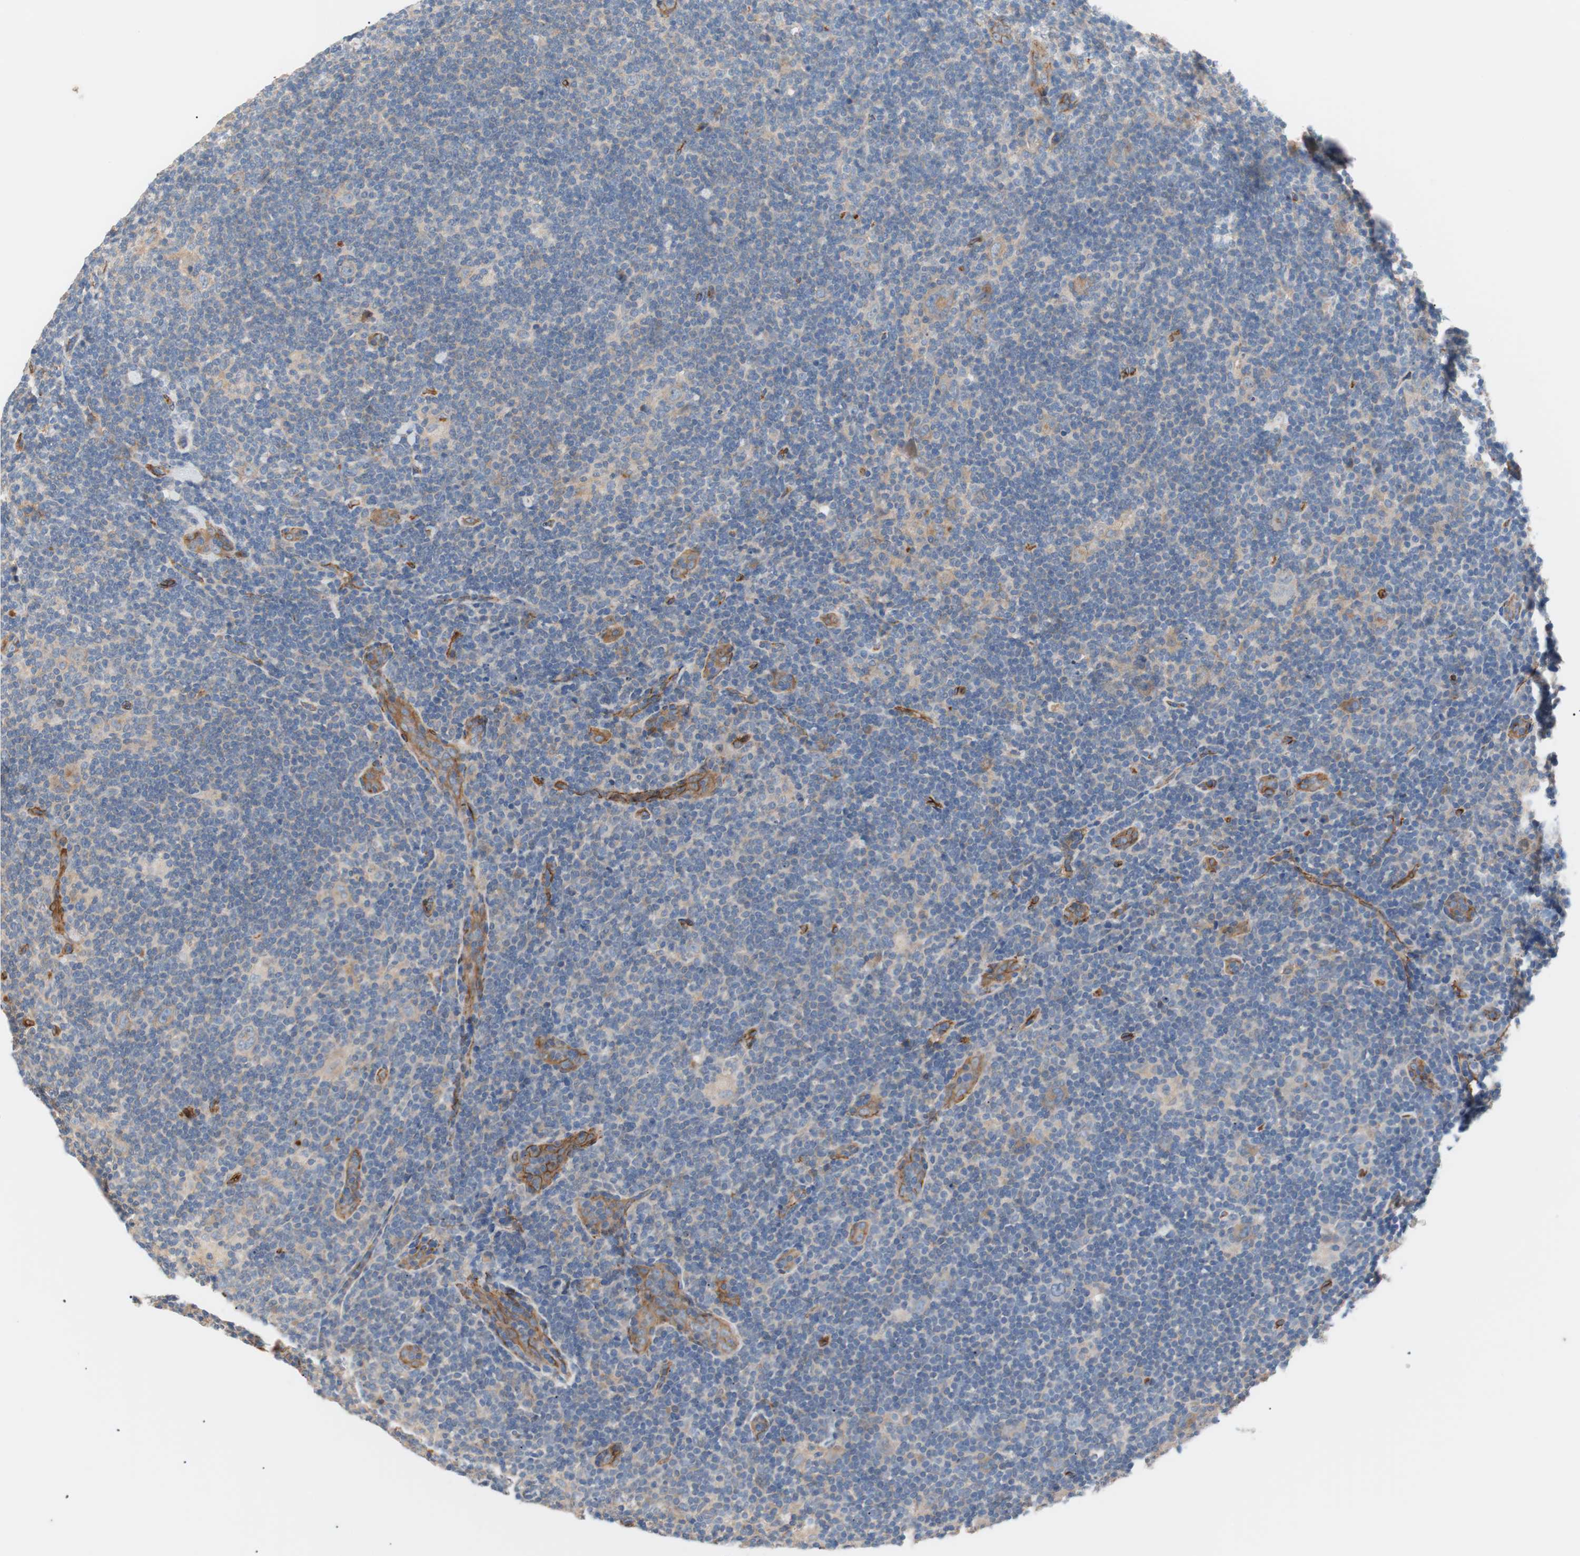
{"staining": {"intensity": "negative", "quantity": "none", "location": "none"}, "tissue": "lymphoma", "cell_type": "Tumor cells", "image_type": "cancer", "snomed": [{"axis": "morphology", "description": "Hodgkin's disease, NOS"}, {"axis": "topography", "description": "Lymph node"}], "caption": "This is an IHC photomicrograph of human lymphoma. There is no positivity in tumor cells.", "gene": "SPINT1", "patient": {"sex": "female", "age": 57}}